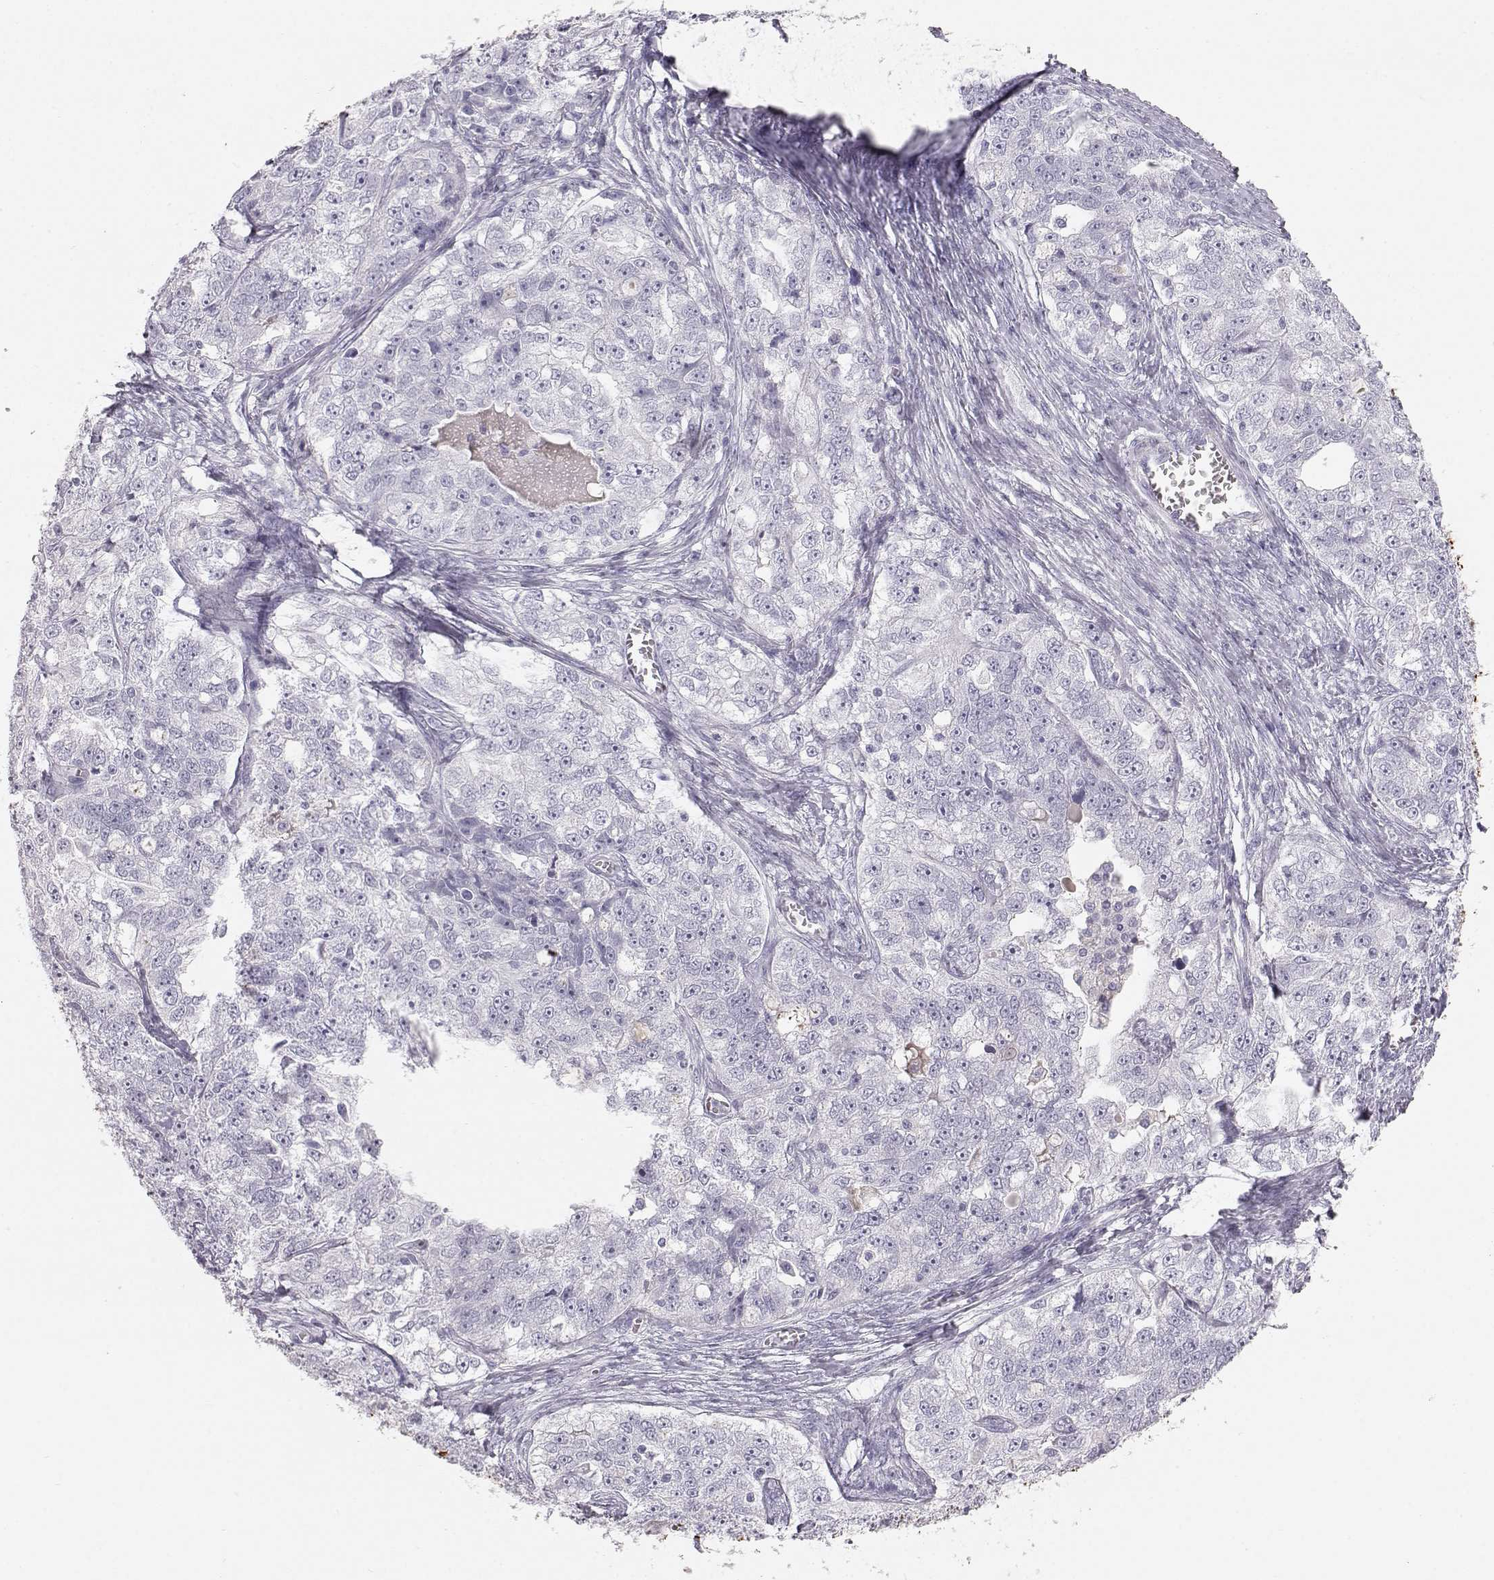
{"staining": {"intensity": "negative", "quantity": "none", "location": "none"}, "tissue": "ovarian cancer", "cell_type": "Tumor cells", "image_type": "cancer", "snomed": [{"axis": "morphology", "description": "Cystadenocarcinoma, serous, NOS"}, {"axis": "topography", "description": "Ovary"}], "caption": "Ovarian cancer (serous cystadenocarcinoma) was stained to show a protein in brown. There is no significant expression in tumor cells.", "gene": "KRTAP16-1", "patient": {"sex": "female", "age": 51}}